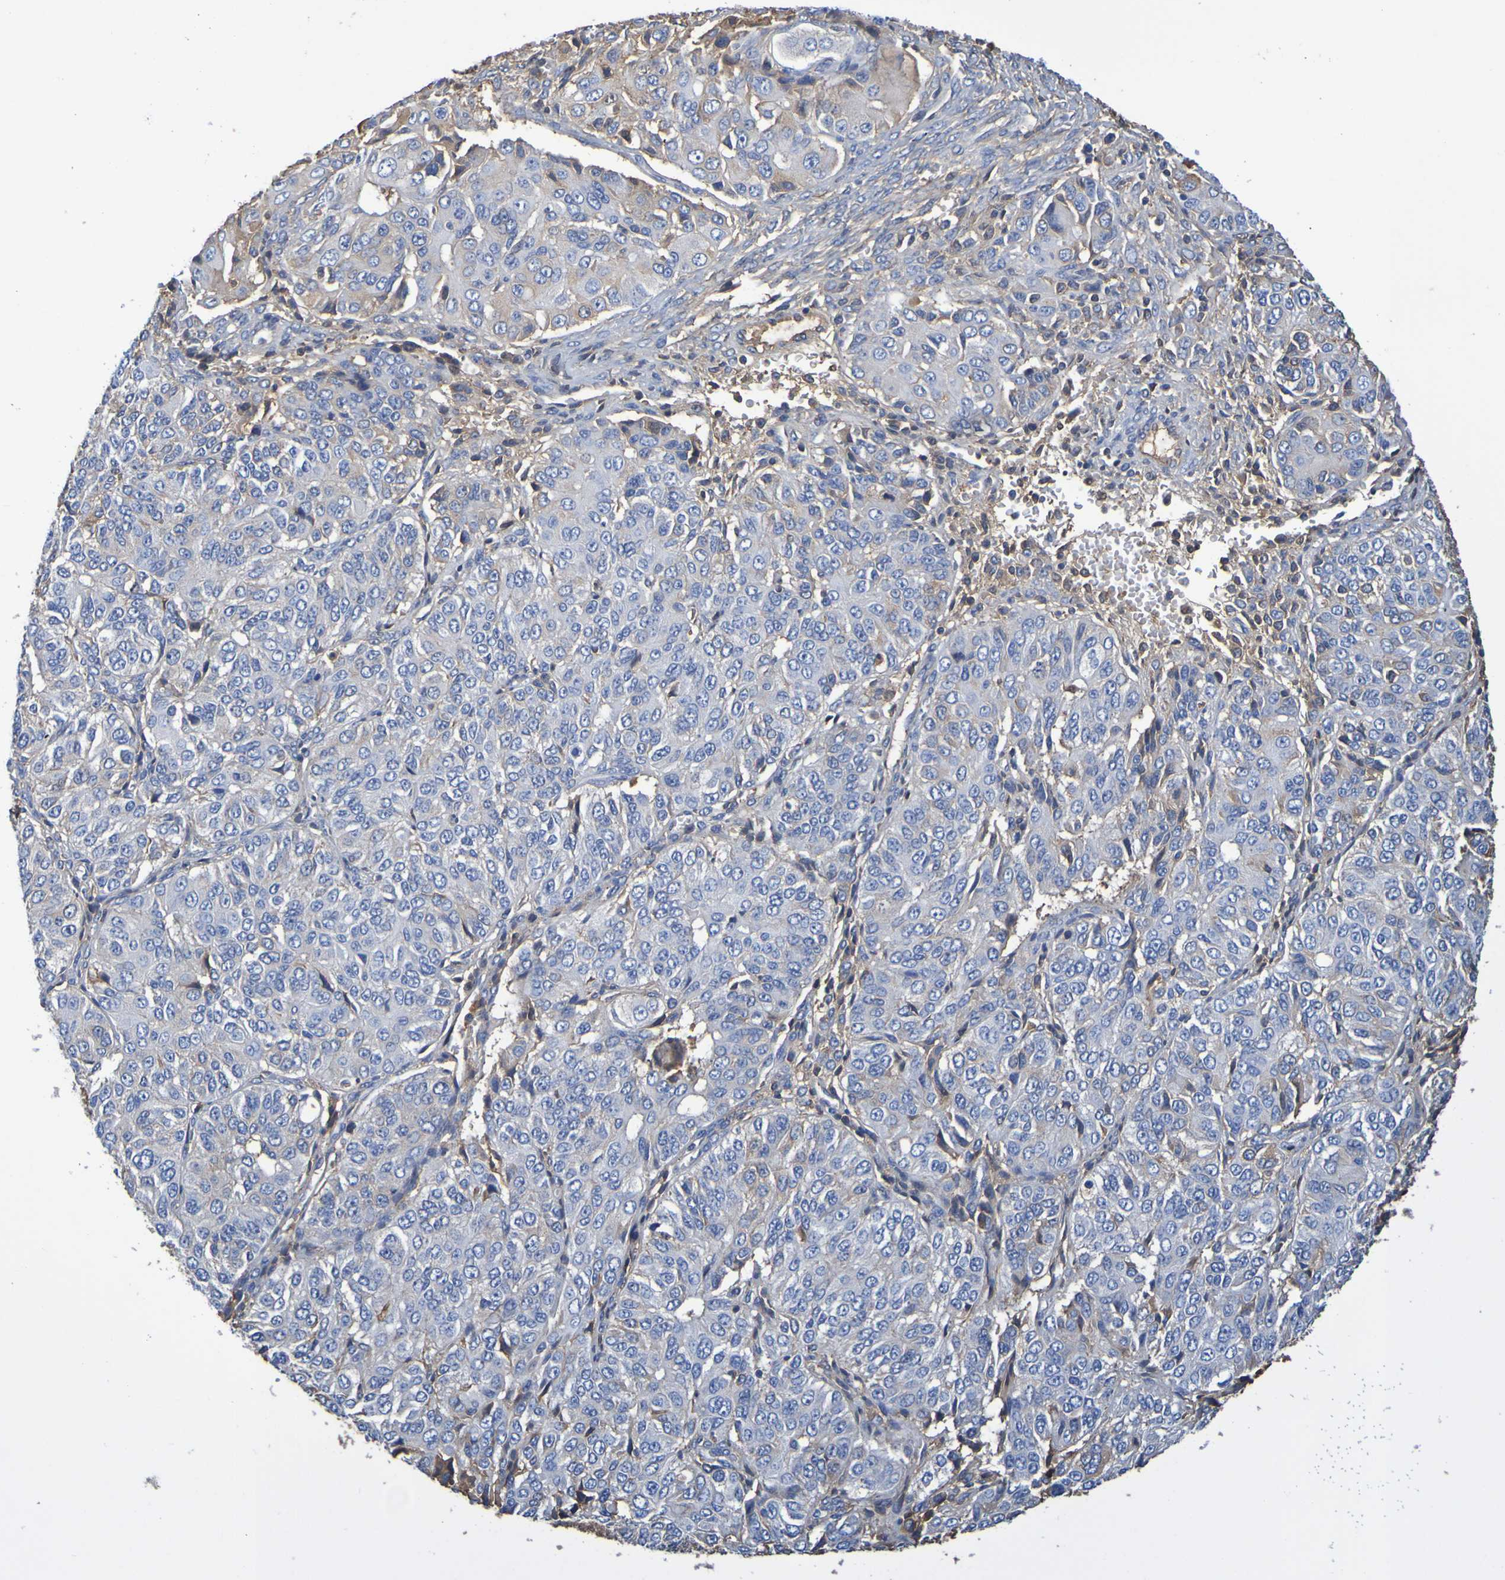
{"staining": {"intensity": "moderate", "quantity": "<25%", "location": "cytoplasmic/membranous"}, "tissue": "ovarian cancer", "cell_type": "Tumor cells", "image_type": "cancer", "snomed": [{"axis": "morphology", "description": "Carcinoma, endometroid"}, {"axis": "topography", "description": "Ovary"}], "caption": "There is low levels of moderate cytoplasmic/membranous expression in tumor cells of ovarian endometroid carcinoma, as demonstrated by immunohistochemical staining (brown color).", "gene": "GAB3", "patient": {"sex": "female", "age": 51}}